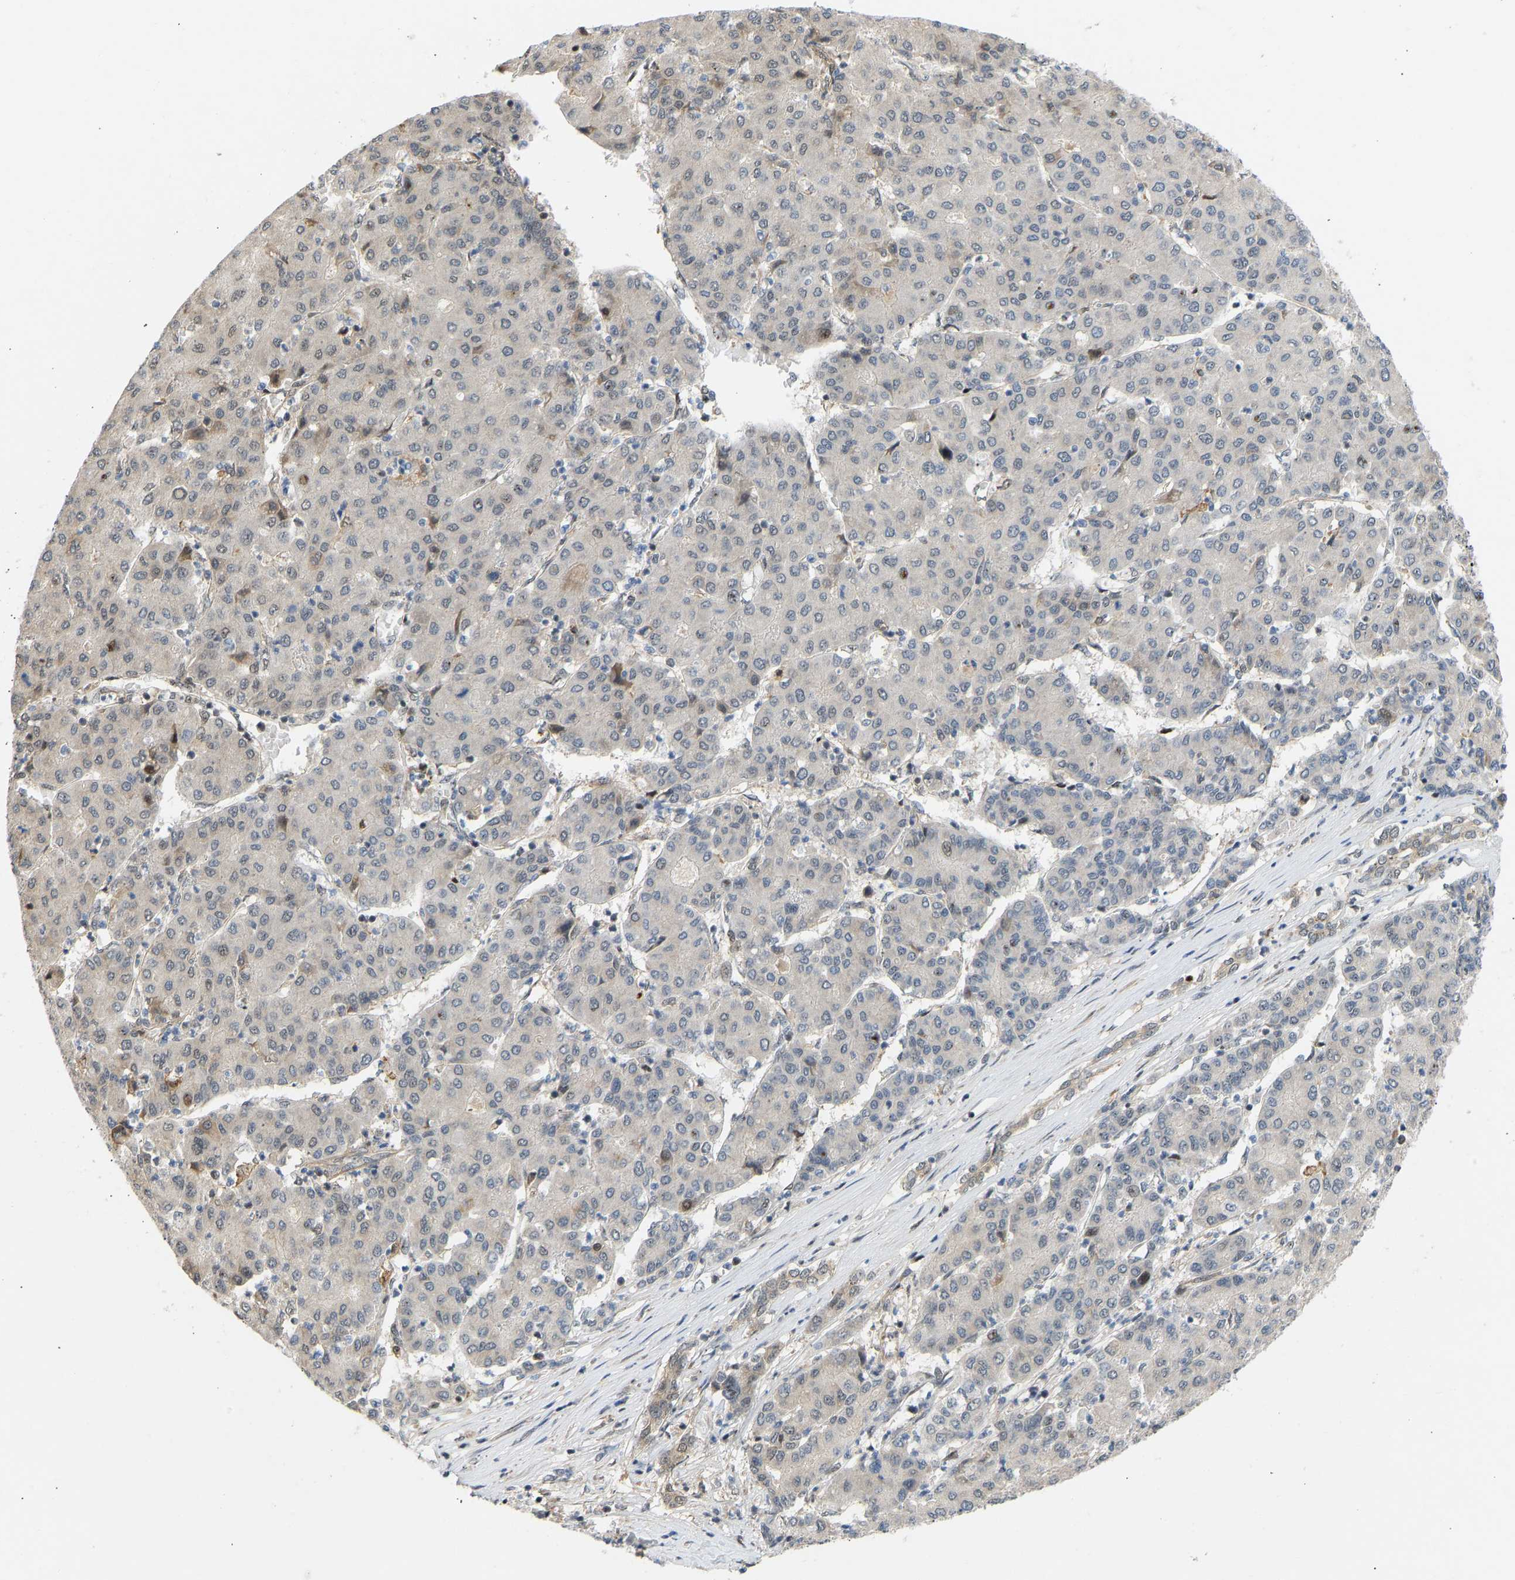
{"staining": {"intensity": "negative", "quantity": "none", "location": "none"}, "tissue": "liver cancer", "cell_type": "Tumor cells", "image_type": "cancer", "snomed": [{"axis": "morphology", "description": "Carcinoma, Hepatocellular, NOS"}, {"axis": "topography", "description": "Liver"}], "caption": "IHC photomicrograph of liver hepatocellular carcinoma stained for a protein (brown), which displays no staining in tumor cells. (DAB (3,3'-diaminobenzidine) immunohistochemistry (IHC), high magnification).", "gene": "BAG1", "patient": {"sex": "male", "age": 65}}